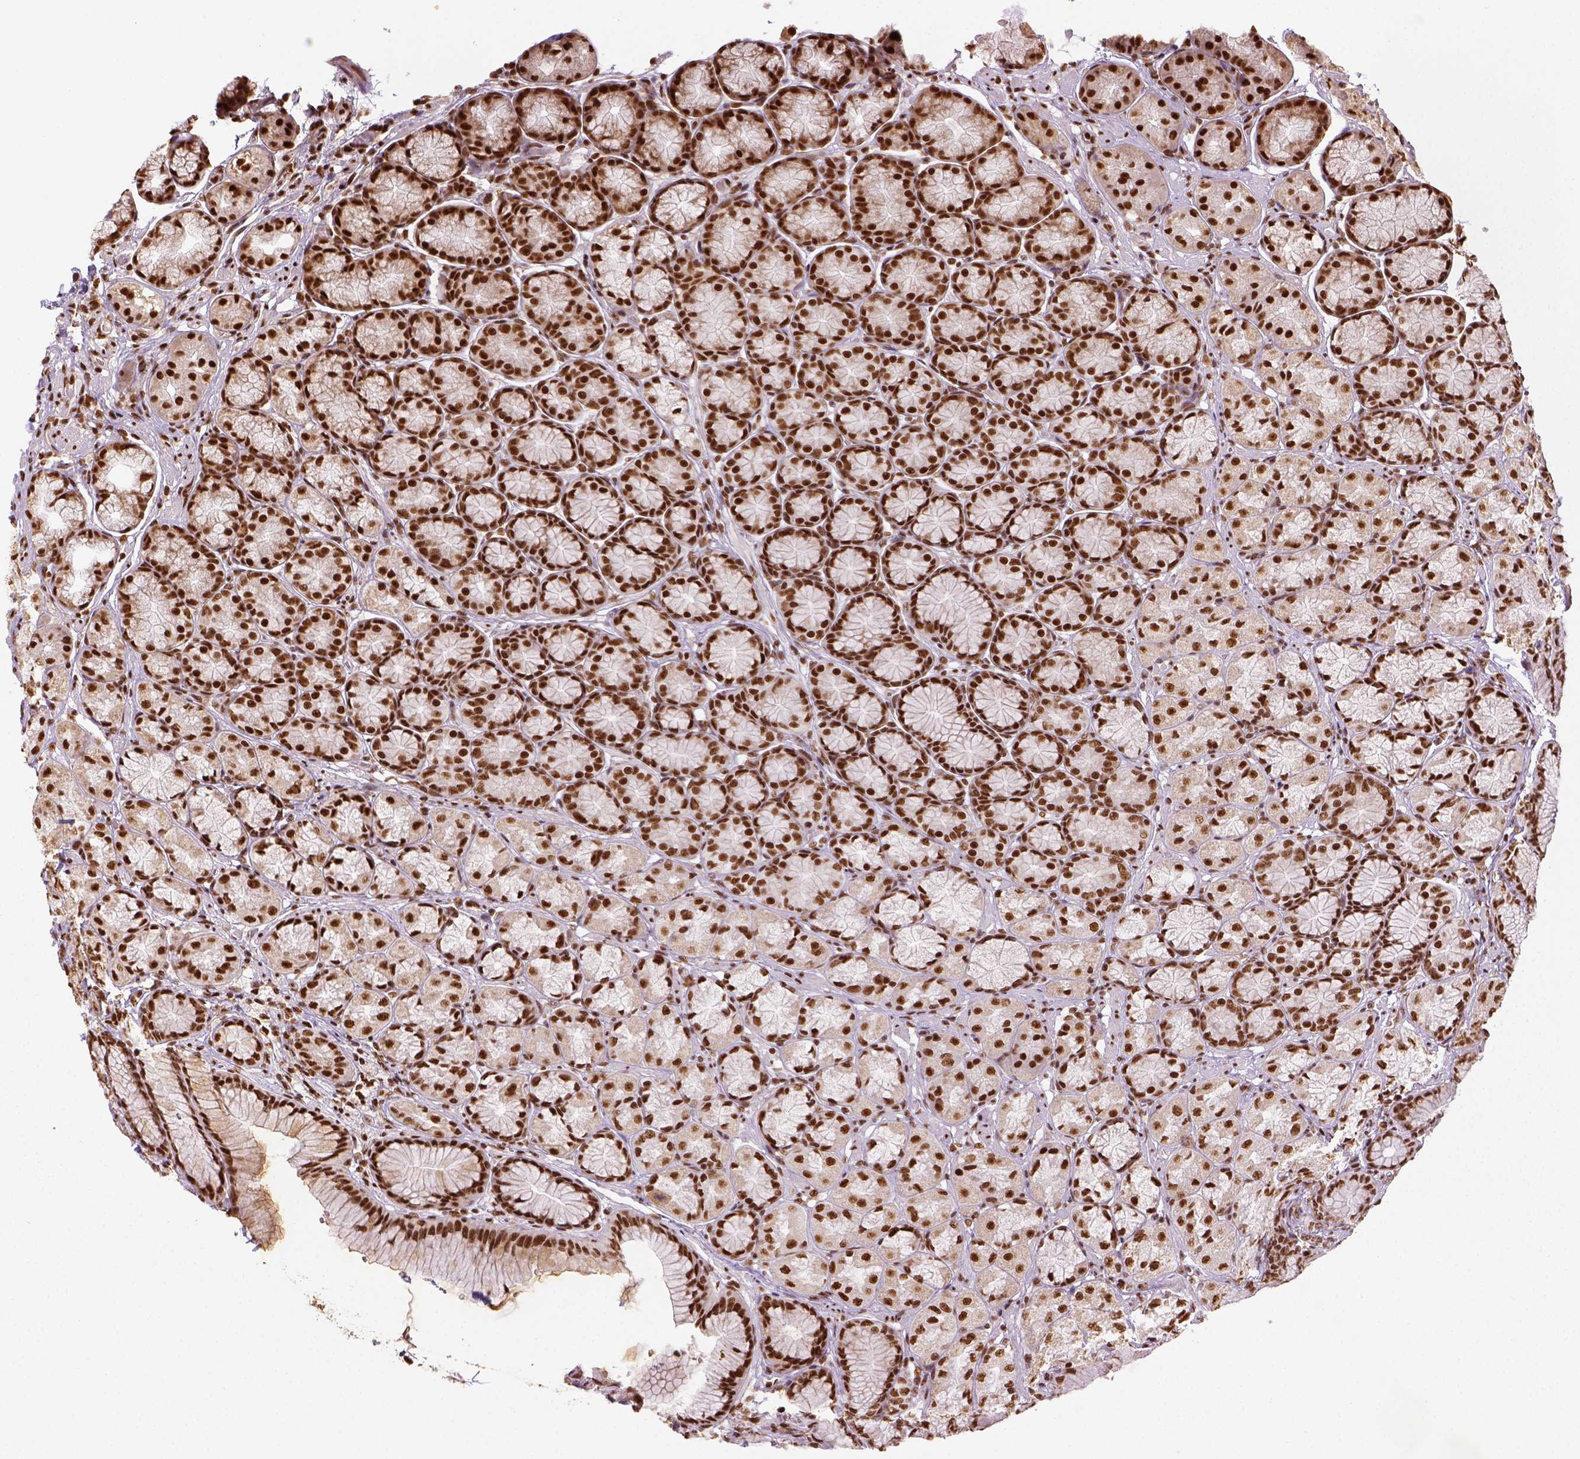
{"staining": {"intensity": "strong", "quantity": ">75%", "location": "nuclear"}, "tissue": "stomach", "cell_type": "Glandular cells", "image_type": "normal", "snomed": [{"axis": "morphology", "description": "Normal tissue, NOS"}, {"axis": "morphology", "description": "Adenocarcinoma, NOS"}, {"axis": "morphology", "description": "Adenocarcinoma, High grade"}, {"axis": "topography", "description": "Stomach, upper"}, {"axis": "topography", "description": "Stomach"}], "caption": "Brown immunohistochemical staining in unremarkable human stomach displays strong nuclear positivity in about >75% of glandular cells.", "gene": "CCAR1", "patient": {"sex": "female", "age": 65}}